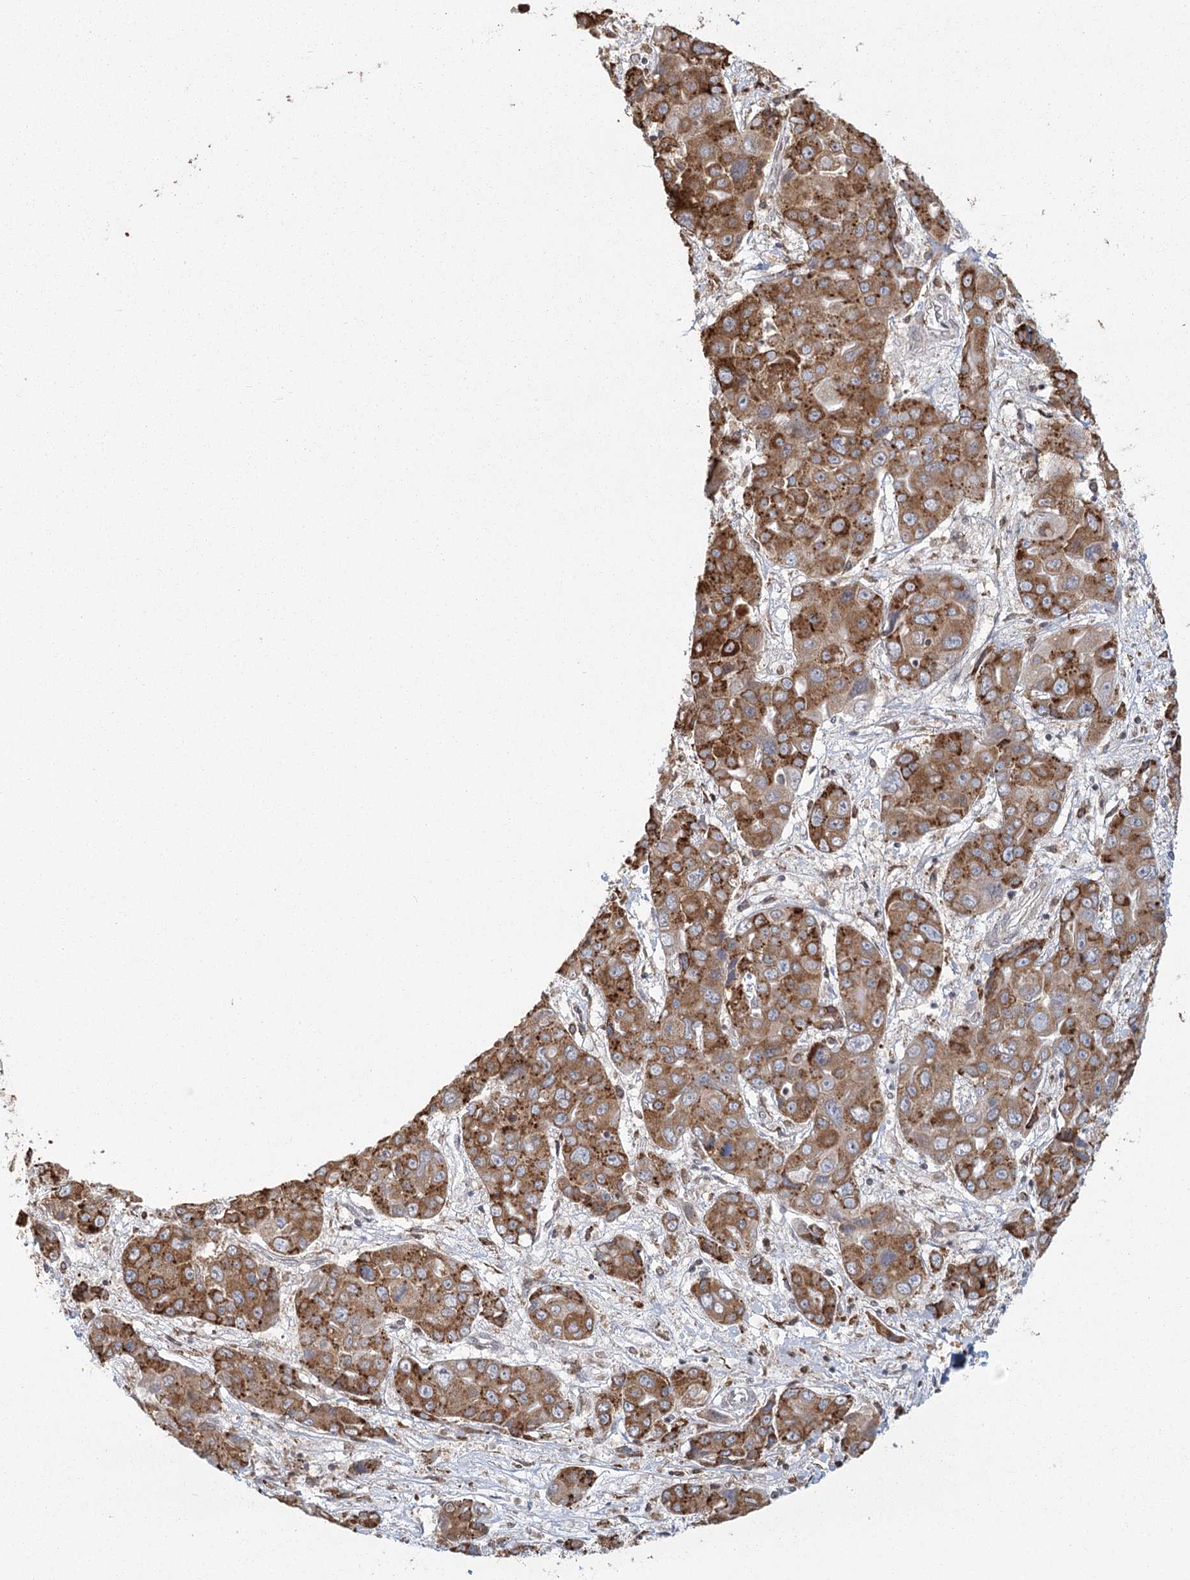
{"staining": {"intensity": "moderate", "quantity": ">75%", "location": "cytoplasmic/membranous"}, "tissue": "liver cancer", "cell_type": "Tumor cells", "image_type": "cancer", "snomed": [{"axis": "morphology", "description": "Cholangiocarcinoma"}, {"axis": "topography", "description": "Liver"}], "caption": "Immunohistochemical staining of liver cholangiocarcinoma demonstrates medium levels of moderate cytoplasmic/membranous expression in about >75% of tumor cells. The staining was performed using DAB to visualize the protein expression in brown, while the nuclei were stained in blue with hematoxylin (Magnification: 20x).", "gene": "LACTB", "patient": {"sex": "male", "age": 67}}